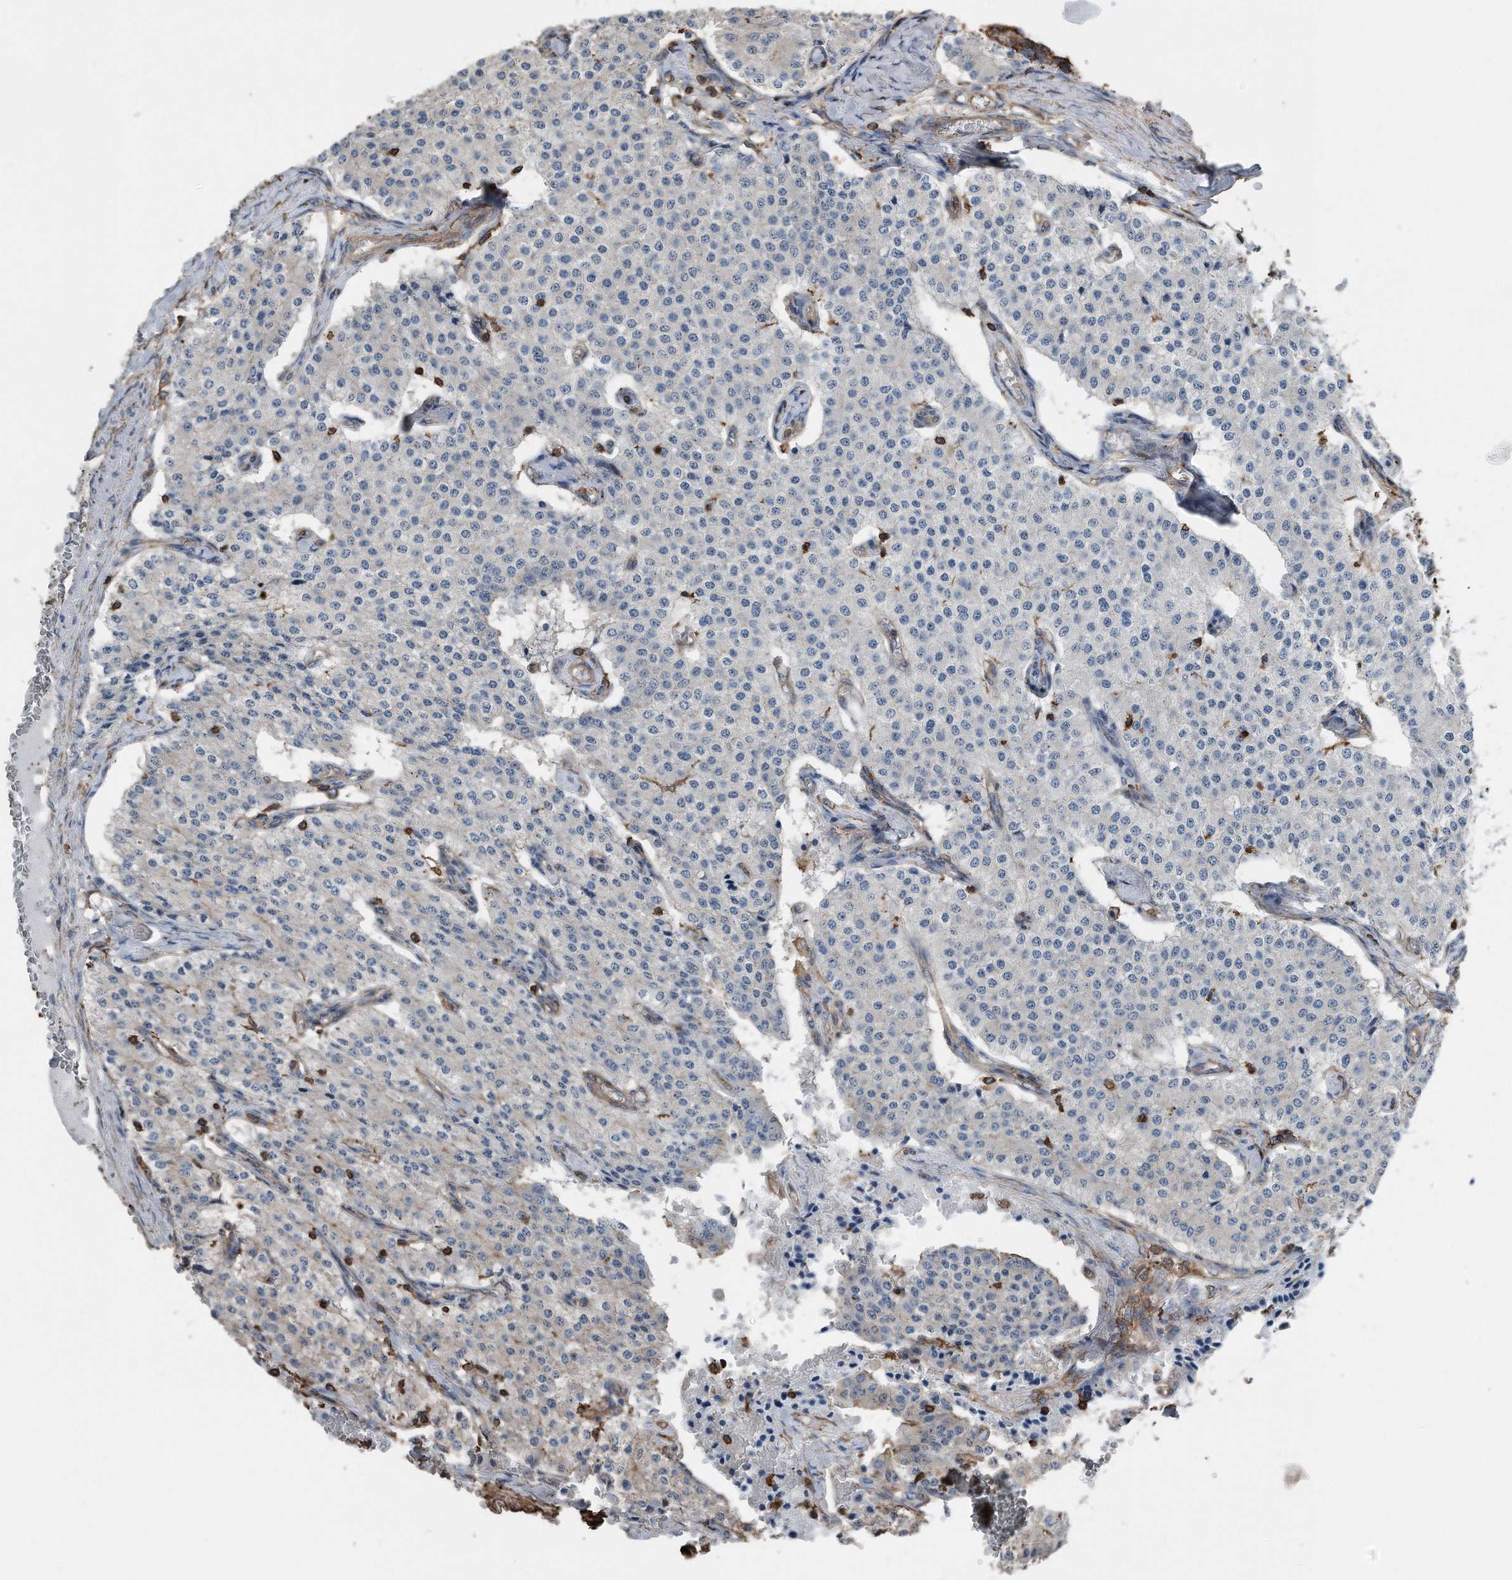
{"staining": {"intensity": "negative", "quantity": "none", "location": "none"}, "tissue": "carcinoid", "cell_type": "Tumor cells", "image_type": "cancer", "snomed": [{"axis": "morphology", "description": "Carcinoid, malignant, NOS"}, {"axis": "topography", "description": "Colon"}], "caption": "A high-resolution histopathology image shows immunohistochemistry staining of carcinoid (malignant), which shows no significant expression in tumor cells. The staining was performed using DAB to visualize the protein expression in brown, while the nuclei were stained in blue with hematoxylin (Magnification: 20x).", "gene": "RSPO3", "patient": {"sex": "female", "age": 52}}